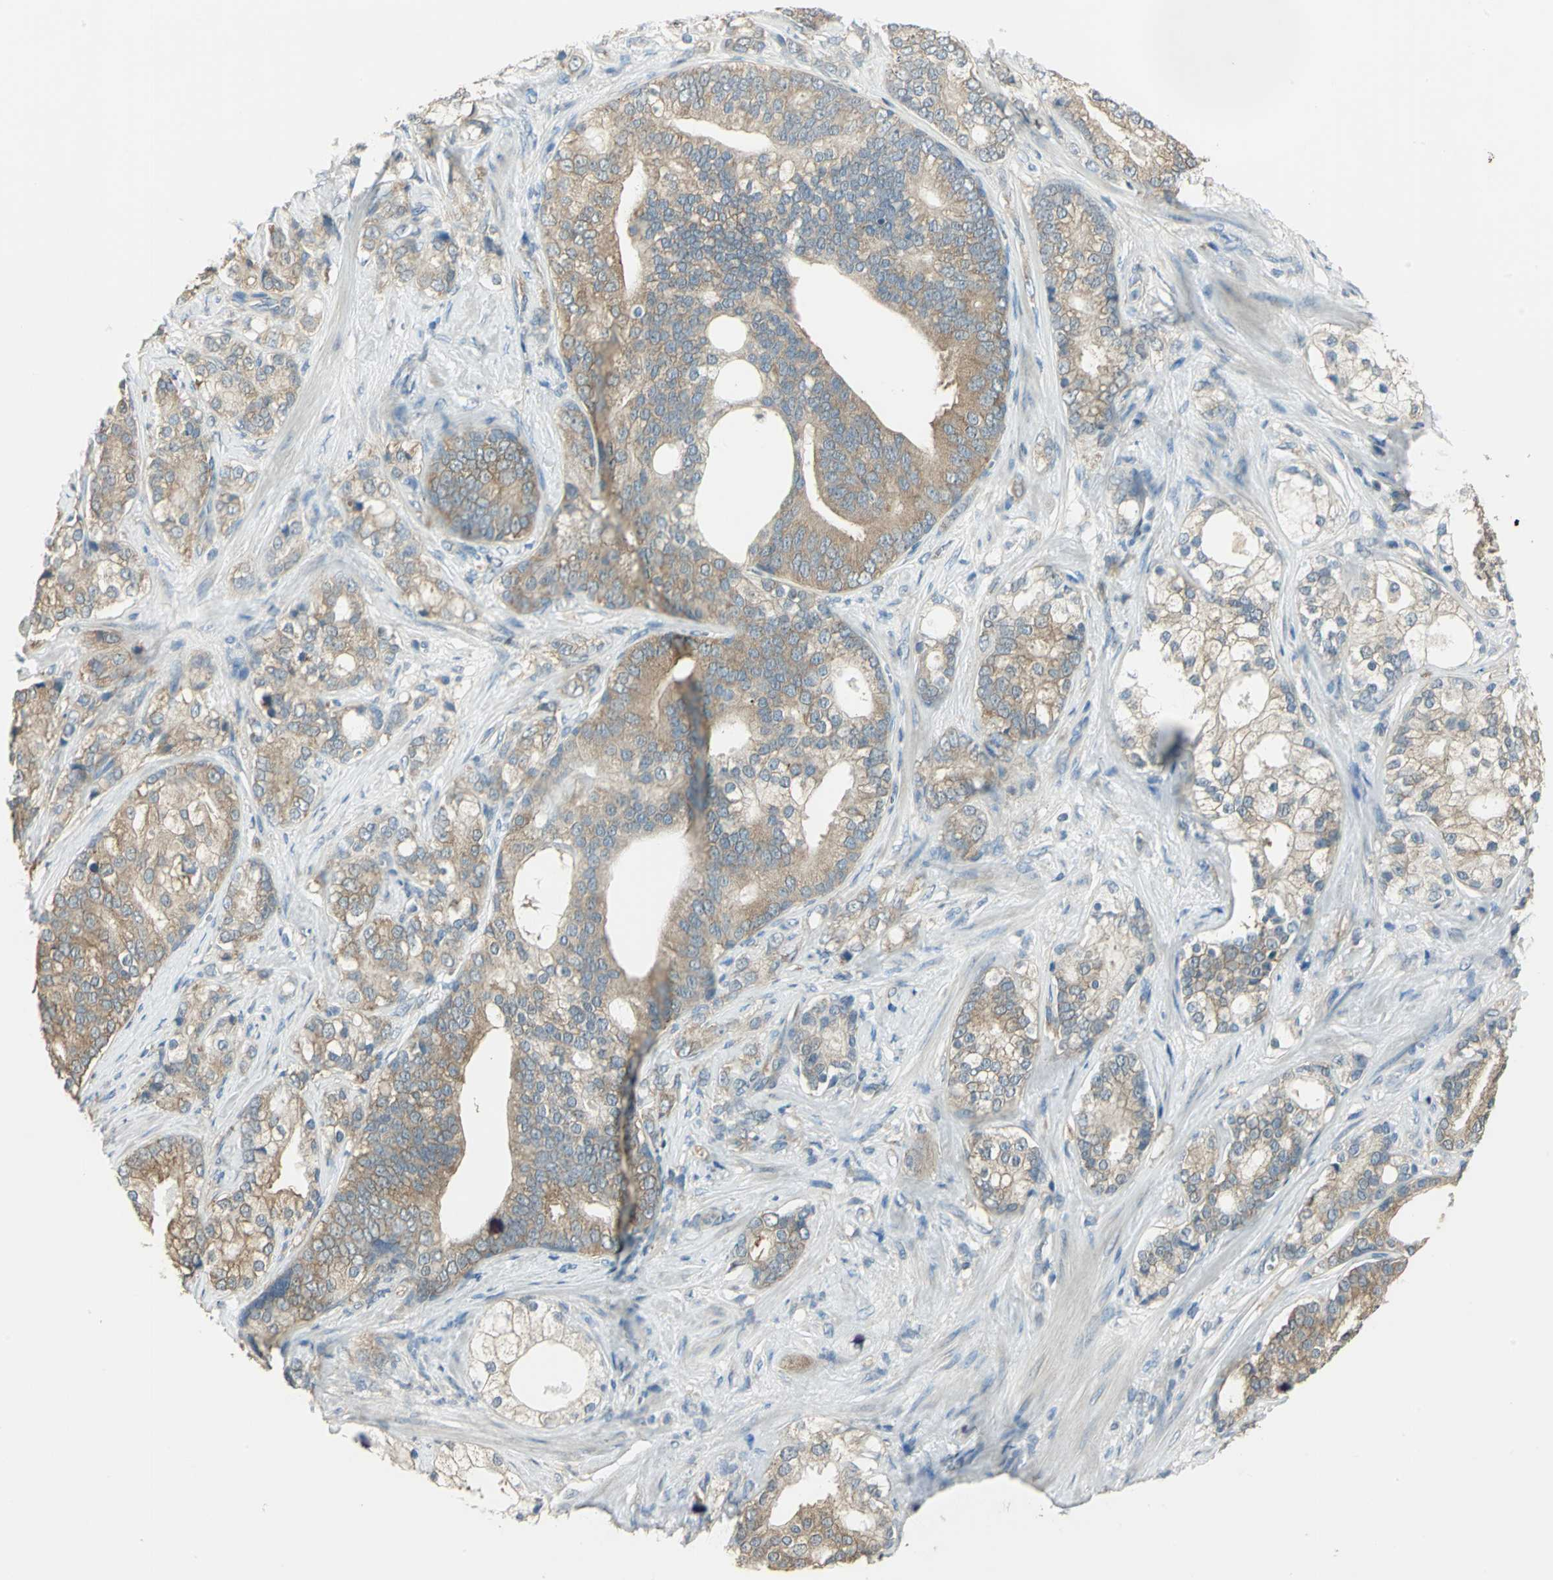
{"staining": {"intensity": "moderate", "quantity": ">75%", "location": "cytoplasmic/membranous"}, "tissue": "prostate cancer", "cell_type": "Tumor cells", "image_type": "cancer", "snomed": [{"axis": "morphology", "description": "Adenocarcinoma, Low grade"}, {"axis": "topography", "description": "Prostate"}], "caption": "A photomicrograph of prostate cancer (low-grade adenocarcinoma) stained for a protein reveals moderate cytoplasmic/membranous brown staining in tumor cells.", "gene": "SHC2", "patient": {"sex": "male", "age": 58}}